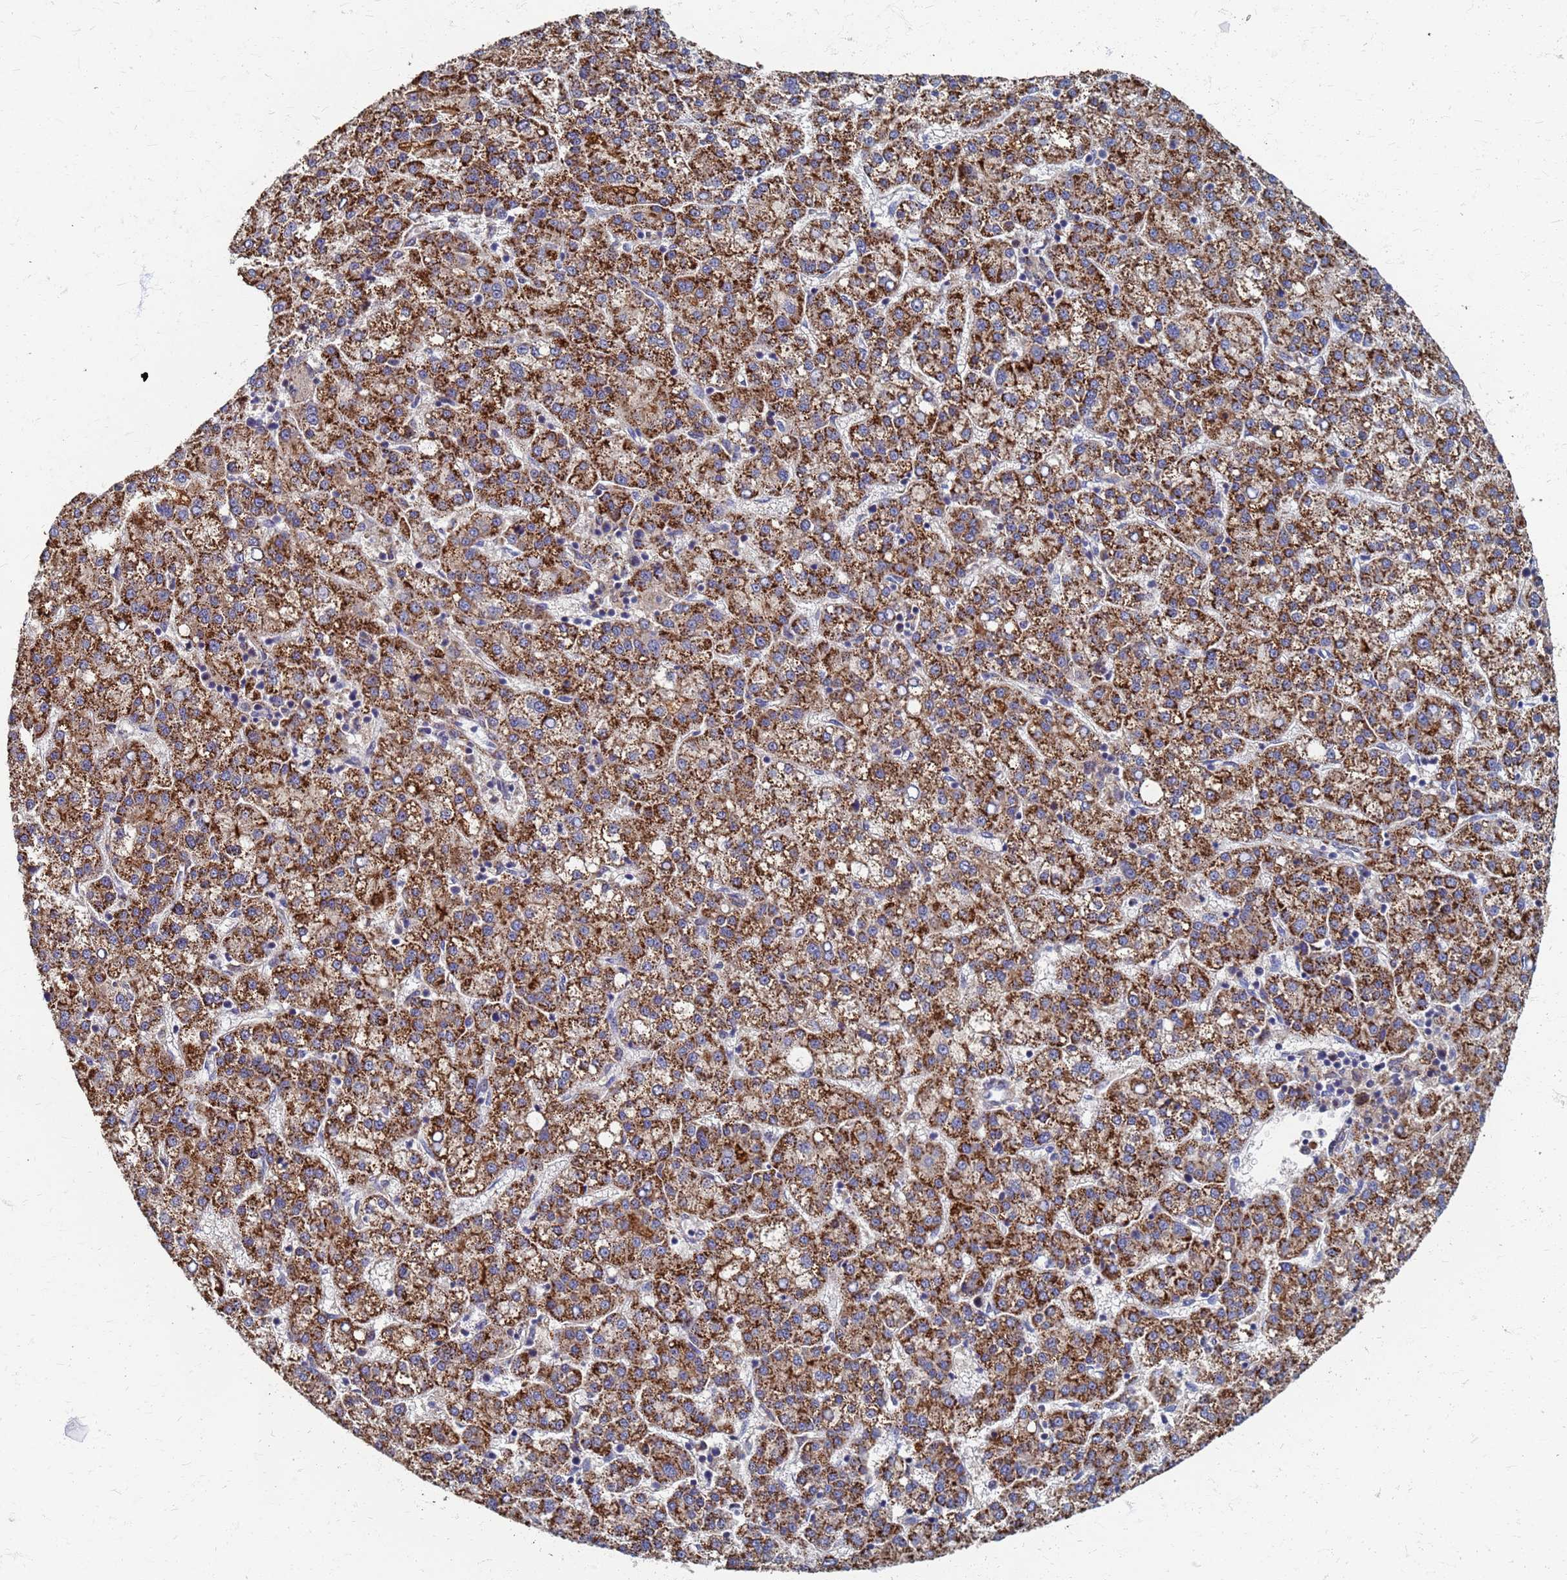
{"staining": {"intensity": "strong", "quantity": ">75%", "location": "cytoplasmic/membranous"}, "tissue": "liver cancer", "cell_type": "Tumor cells", "image_type": "cancer", "snomed": [{"axis": "morphology", "description": "Carcinoma, Hepatocellular, NOS"}, {"axis": "topography", "description": "Liver"}], "caption": "There is high levels of strong cytoplasmic/membranous staining in tumor cells of liver cancer (hepatocellular carcinoma), as demonstrated by immunohistochemical staining (brown color).", "gene": "ATPAF1", "patient": {"sex": "female", "age": 58}}